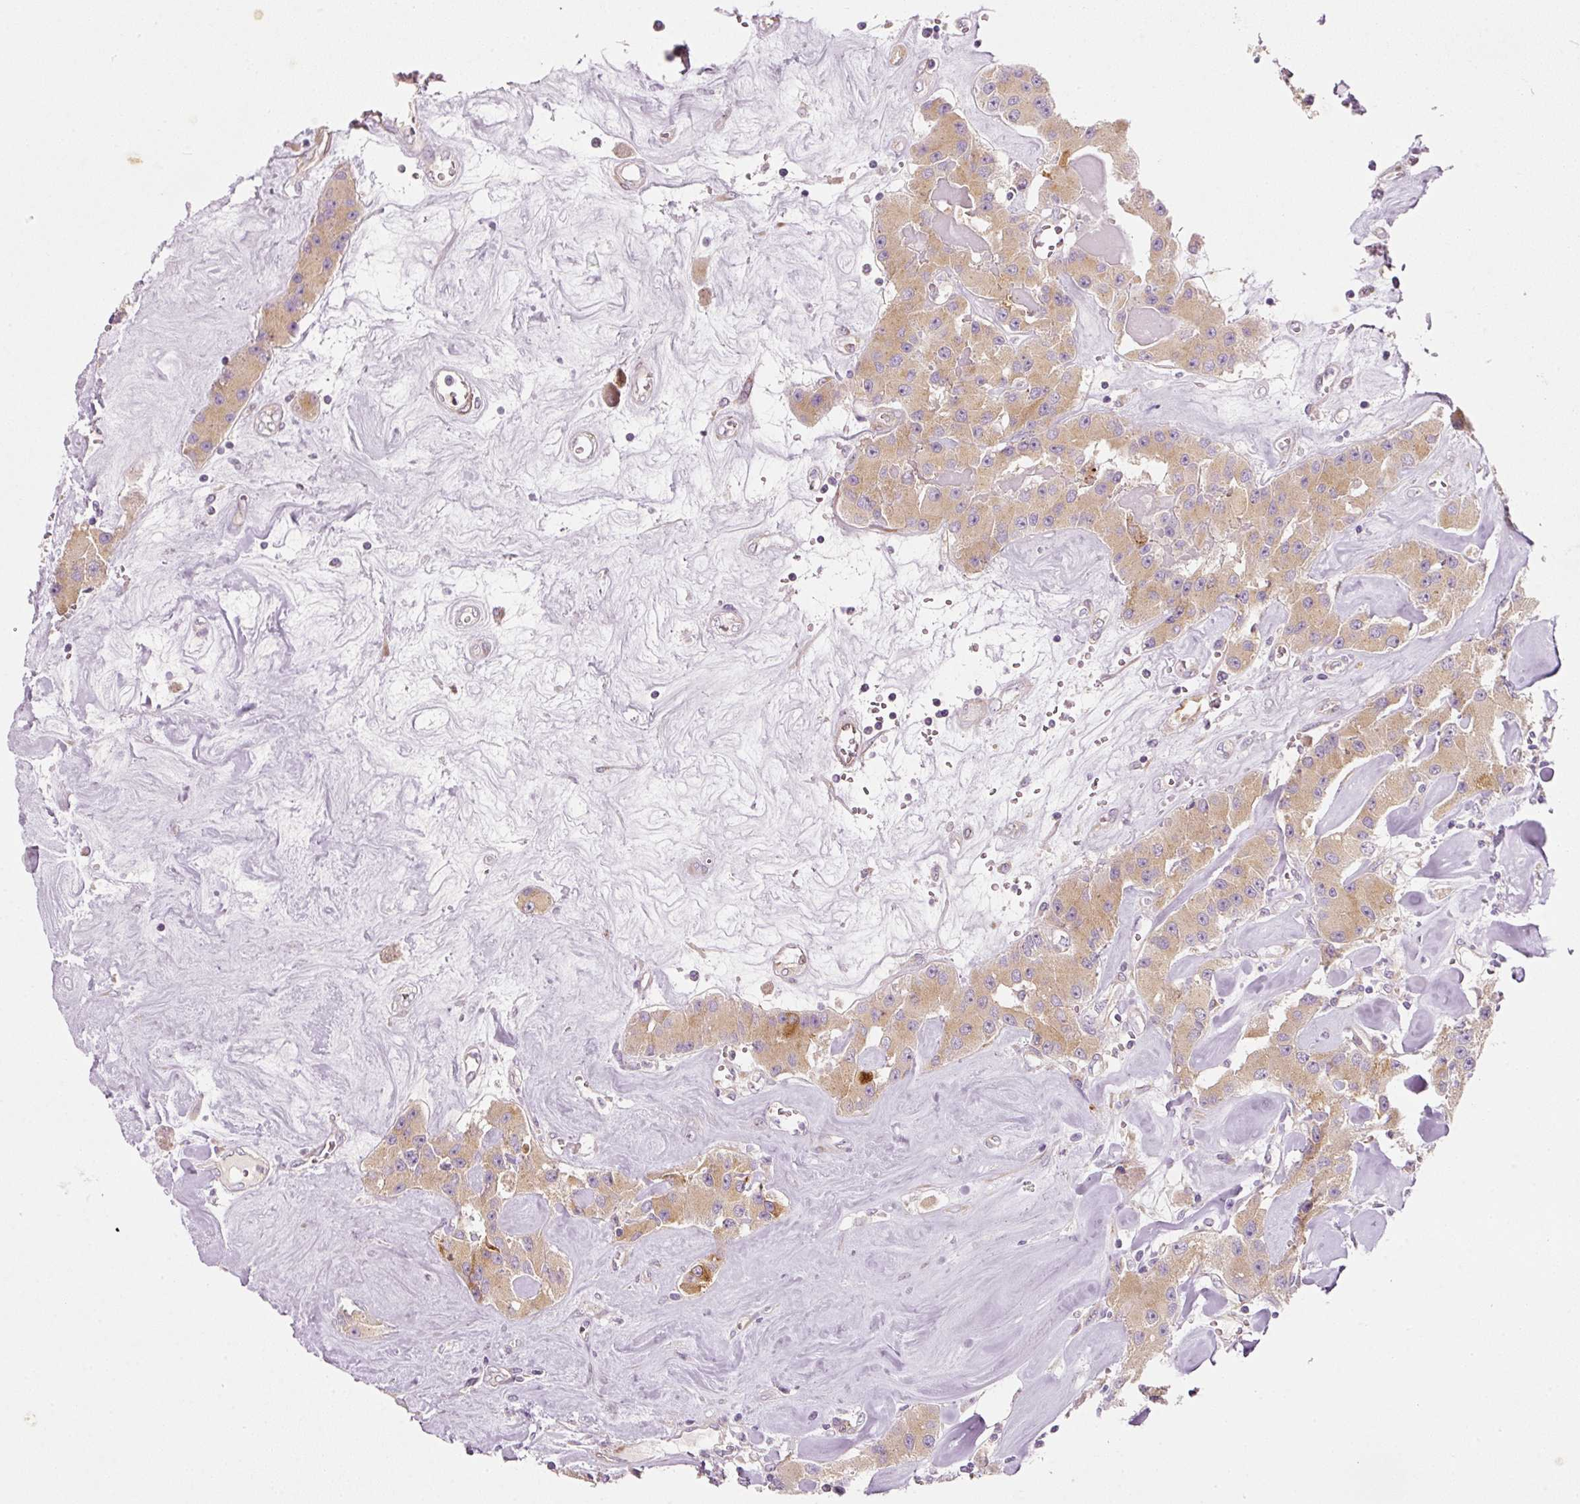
{"staining": {"intensity": "weak", "quantity": ">75%", "location": "cytoplasmic/membranous"}, "tissue": "carcinoid", "cell_type": "Tumor cells", "image_type": "cancer", "snomed": [{"axis": "morphology", "description": "Carcinoid, malignant, NOS"}, {"axis": "topography", "description": "Pancreas"}], "caption": "A micrograph of carcinoid (malignant) stained for a protein reveals weak cytoplasmic/membranous brown staining in tumor cells.", "gene": "RNF167", "patient": {"sex": "male", "age": 41}}